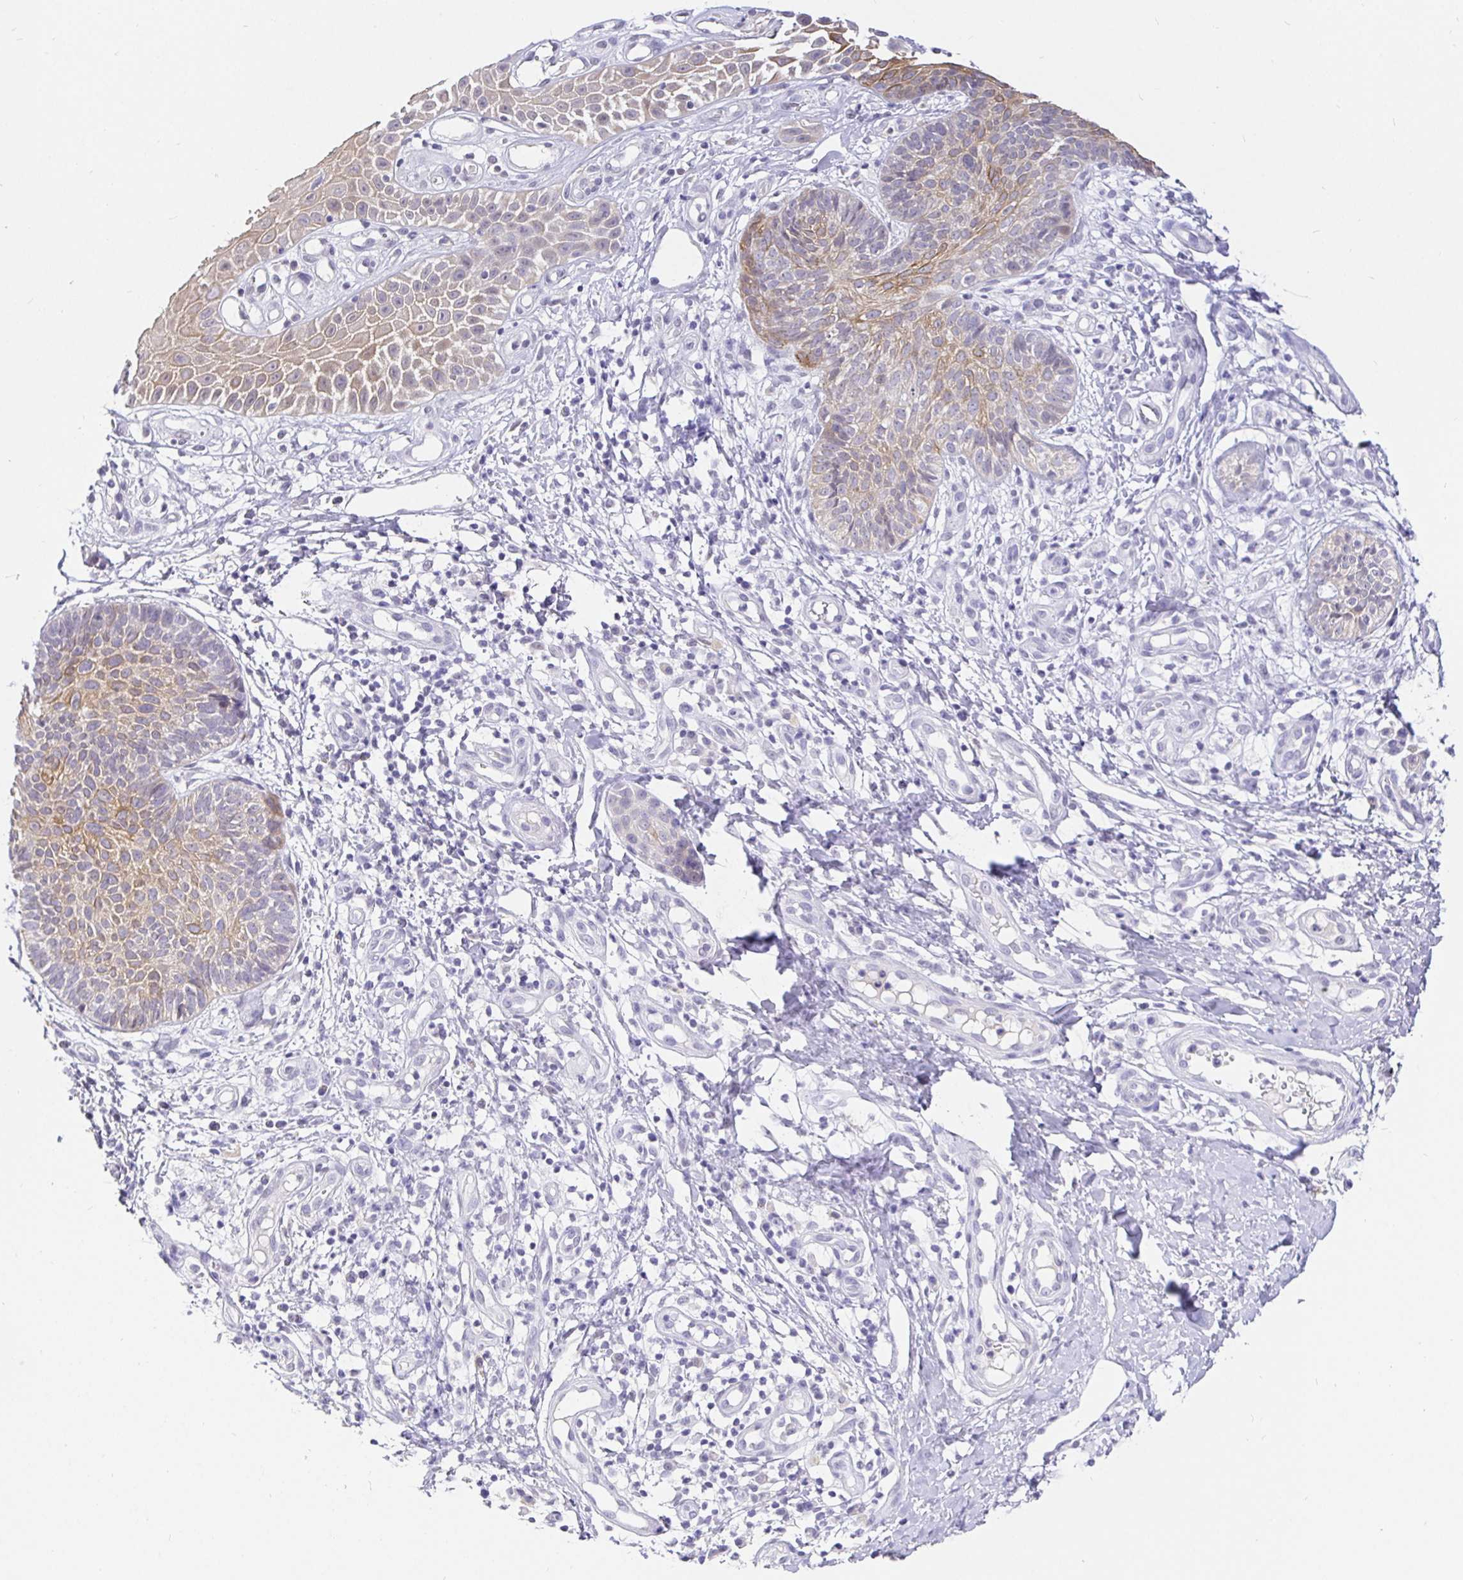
{"staining": {"intensity": "weak", "quantity": "25%-75%", "location": "cytoplasmic/membranous"}, "tissue": "skin cancer", "cell_type": "Tumor cells", "image_type": "cancer", "snomed": [{"axis": "morphology", "description": "Basal cell carcinoma"}, {"axis": "topography", "description": "Skin"}, {"axis": "topography", "description": "Skin of leg"}], "caption": "Skin cancer (basal cell carcinoma) stained for a protein (brown) reveals weak cytoplasmic/membranous positive expression in approximately 25%-75% of tumor cells.", "gene": "EZHIP", "patient": {"sex": "female", "age": 87}}